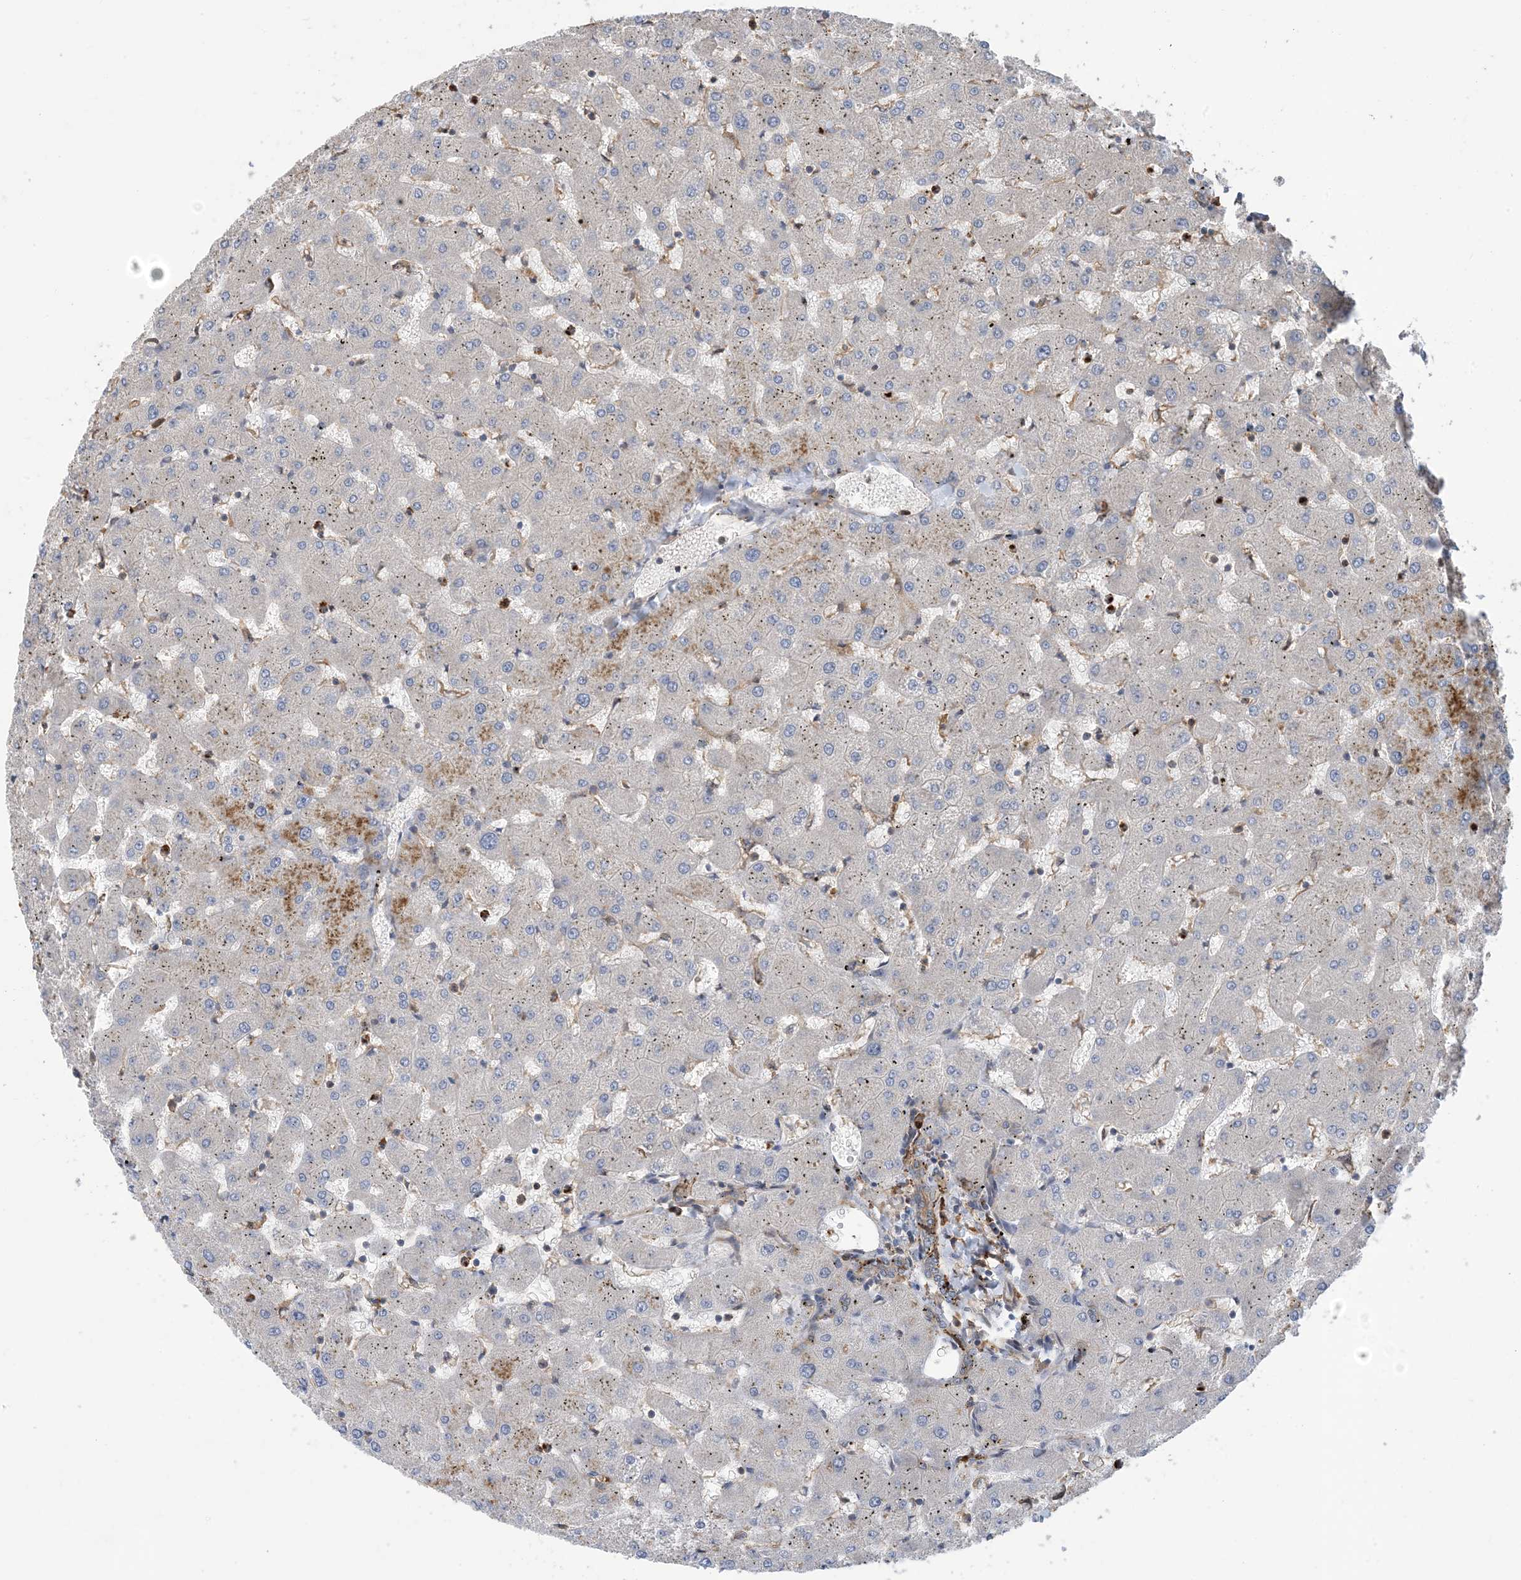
{"staining": {"intensity": "moderate", "quantity": ">75%", "location": "cytoplasmic/membranous"}, "tissue": "liver", "cell_type": "Cholangiocytes", "image_type": "normal", "snomed": [{"axis": "morphology", "description": "Normal tissue, NOS"}, {"axis": "topography", "description": "Liver"}], "caption": "DAB immunohistochemical staining of benign human liver shows moderate cytoplasmic/membranous protein expression in approximately >75% of cholangiocytes.", "gene": "HS1BP3", "patient": {"sex": "female", "age": 63}}